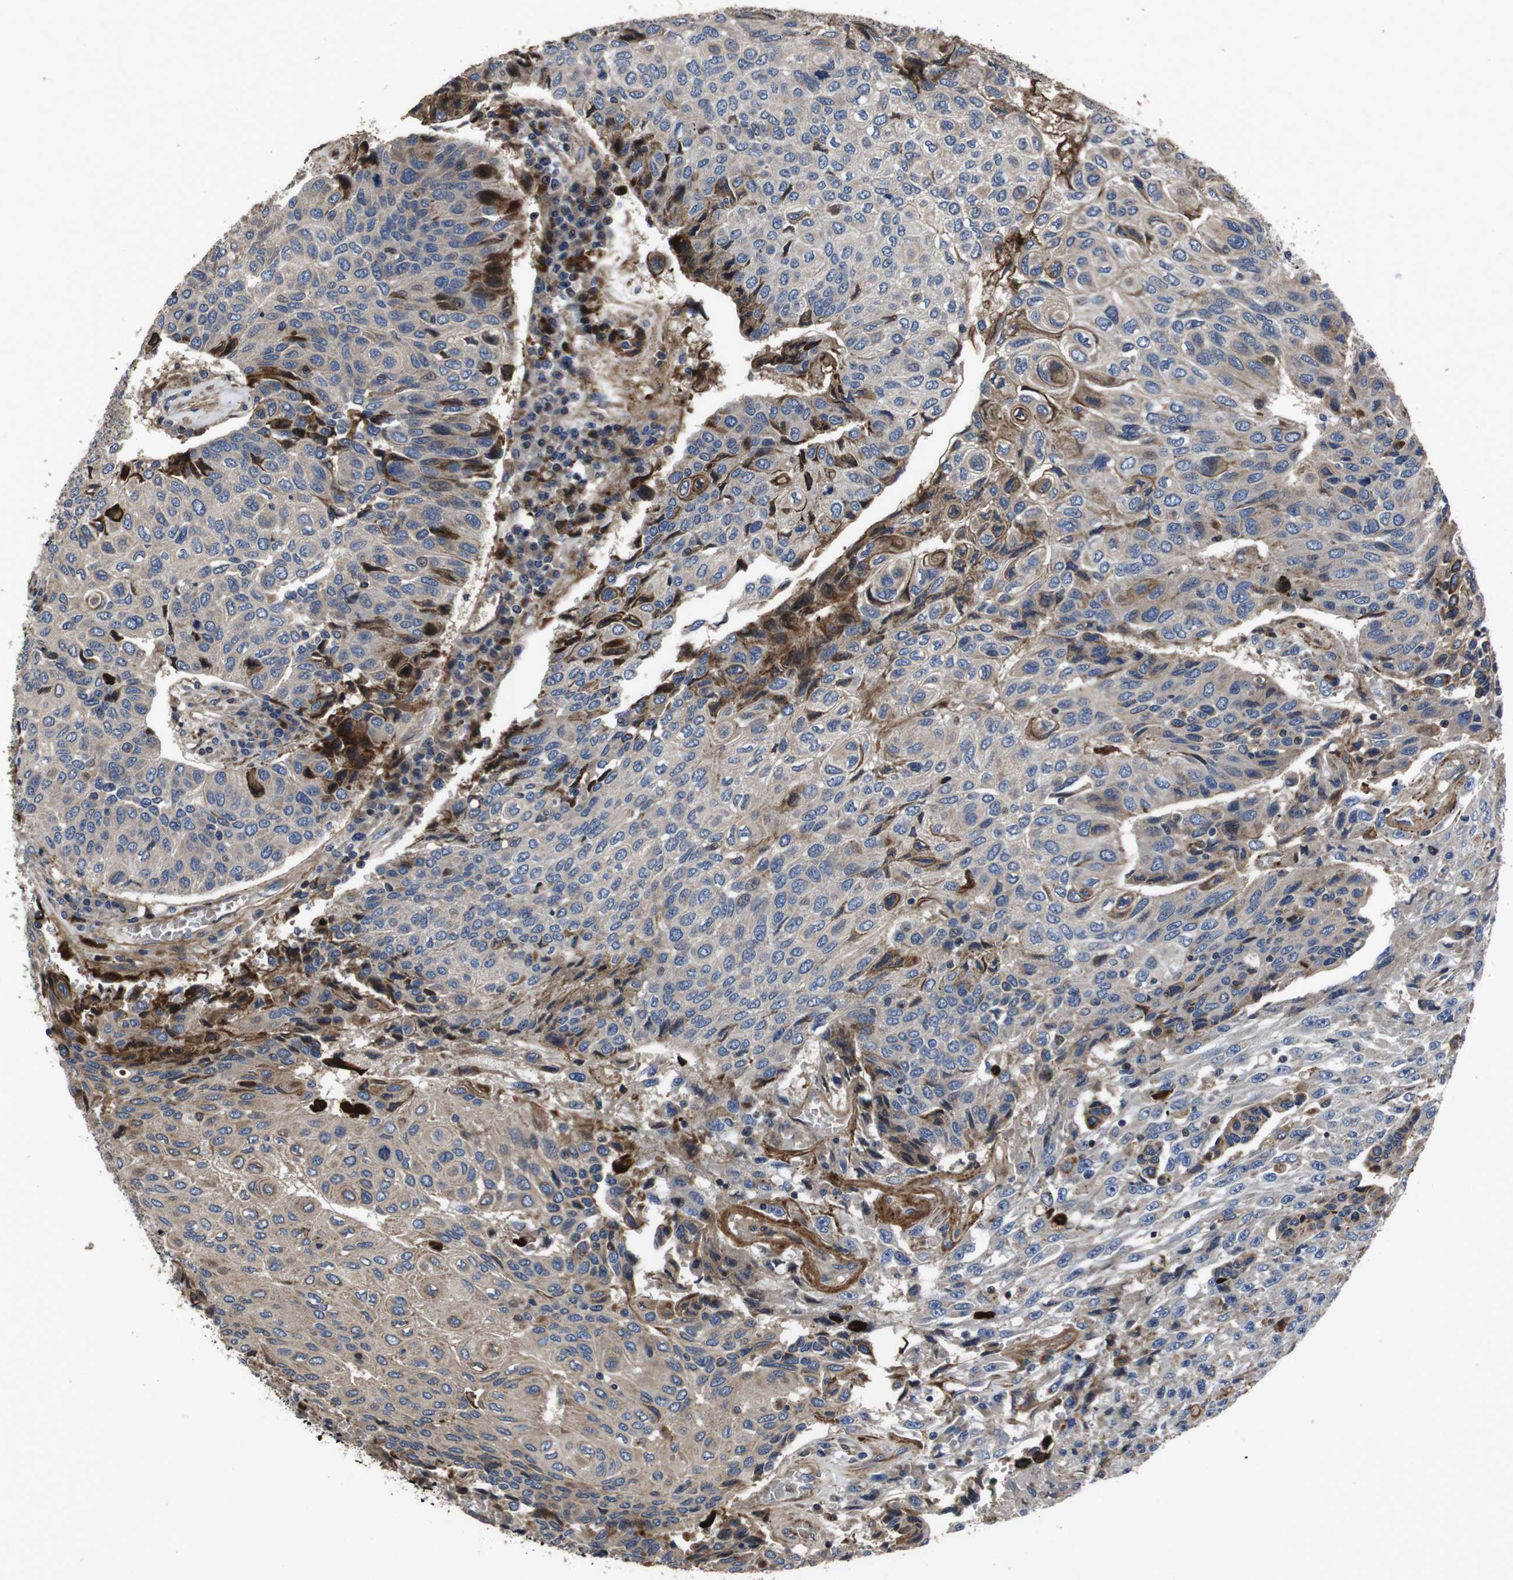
{"staining": {"intensity": "moderate", "quantity": "25%-75%", "location": "cytoplasmic/membranous"}, "tissue": "urothelial cancer", "cell_type": "Tumor cells", "image_type": "cancer", "snomed": [{"axis": "morphology", "description": "Urothelial carcinoma, High grade"}, {"axis": "topography", "description": "Urinary bladder"}], "caption": "Immunohistochemistry (IHC) of human high-grade urothelial carcinoma demonstrates medium levels of moderate cytoplasmic/membranous expression in about 25%-75% of tumor cells. The staining is performed using DAB brown chromogen to label protein expression. The nuclei are counter-stained blue using hematoxylin.", "gene": "SMYD3", "patient": {"sex": "male", "age": 66}}